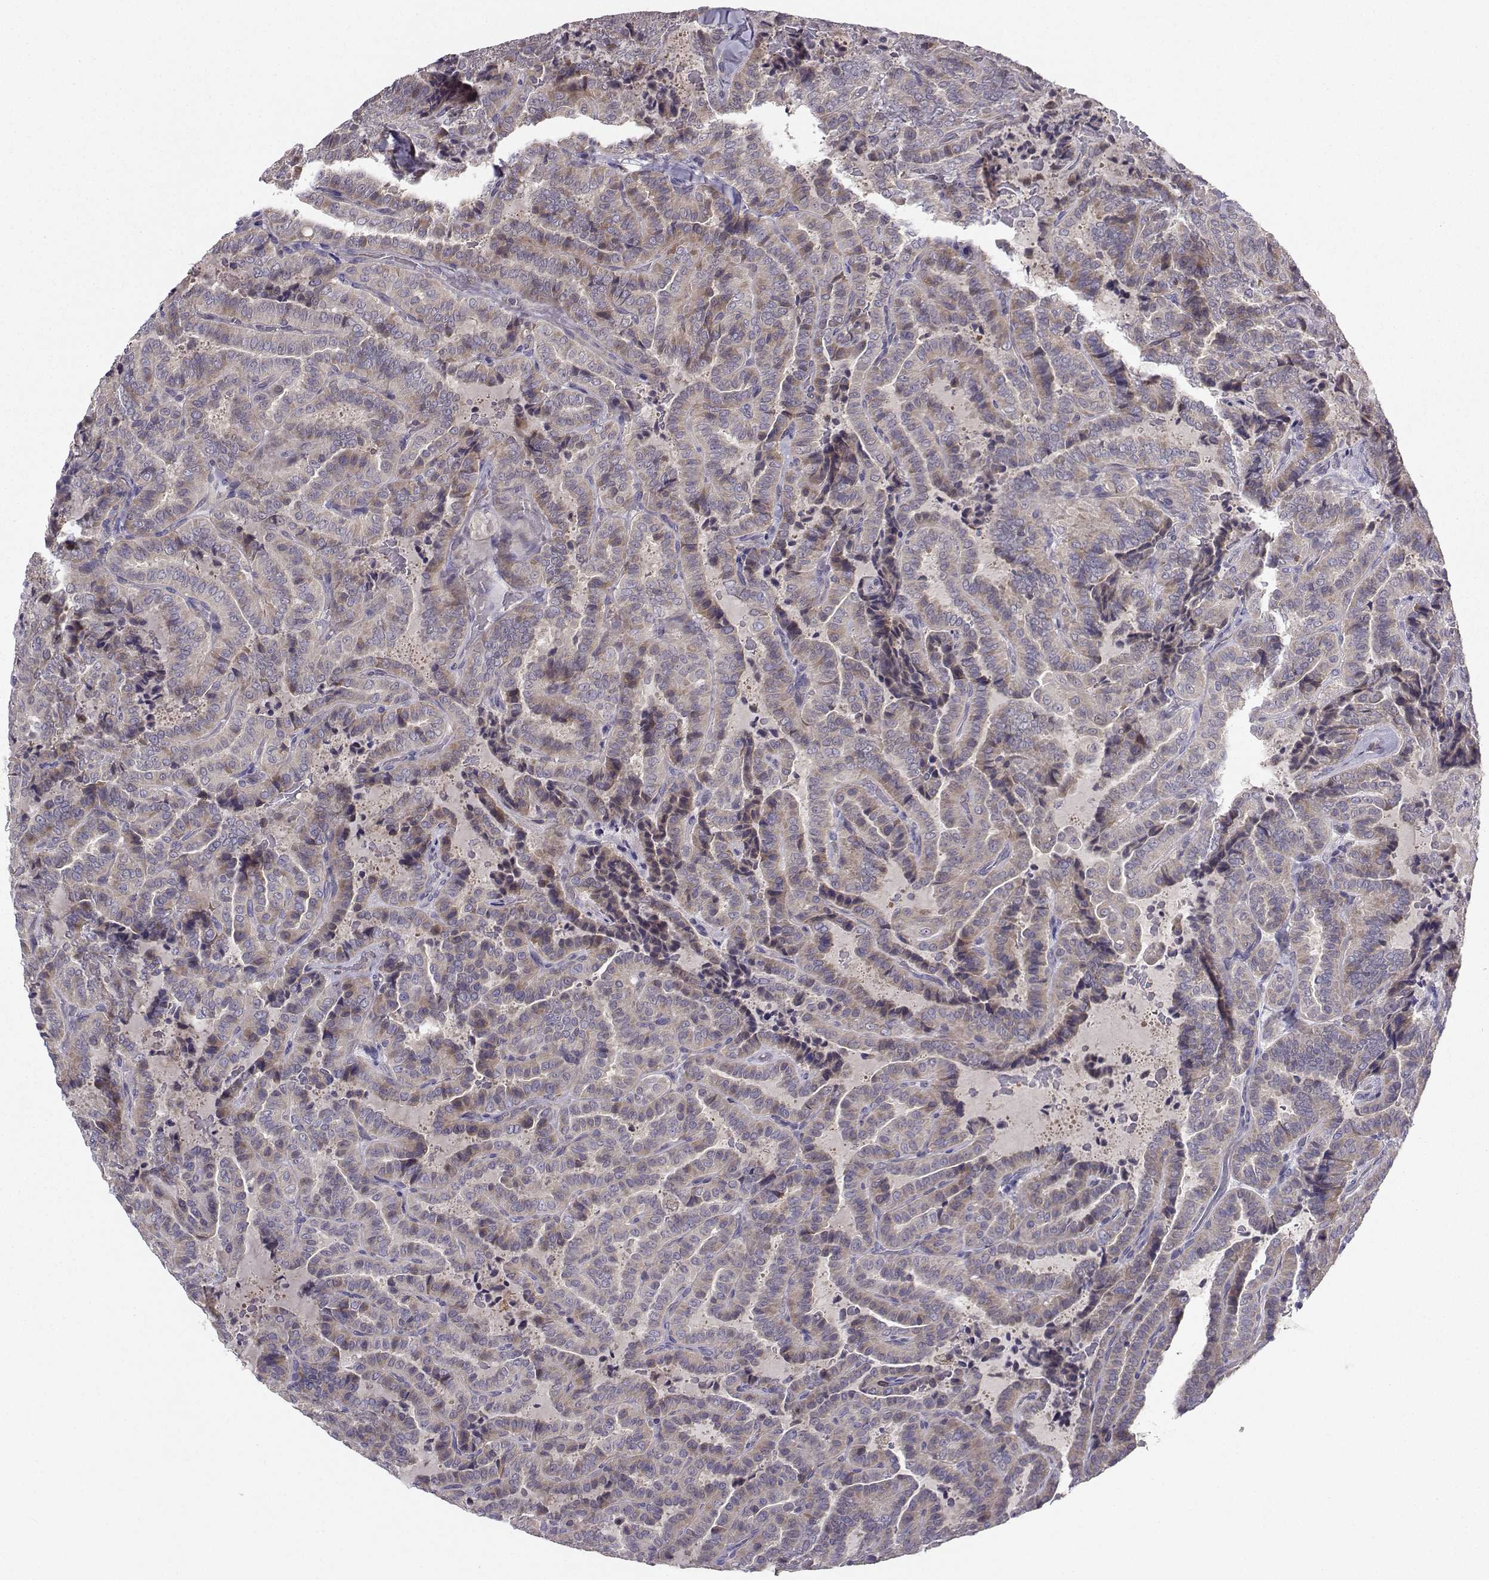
{"staining": {"intensity": "weak", "quantity": "<25%", "location": "cytoplasmic/membranous"}, "tissue": "thyroid cancer", "cell_type": "Tumor cells", "image_type": "cancer", "snomed": [{"axis": "morphology", "description": "Papillary adenocarcinoma, NOS"}, {"axis": "topography", "description": "Thyroid gland"}], "caption": "Immunohistochemical staining of thyroid papillary adenocarcinoma shows no significant expression in tumor cells.", "gene": "STXBP5", "patient": {"sex": "female", "age": 39}}